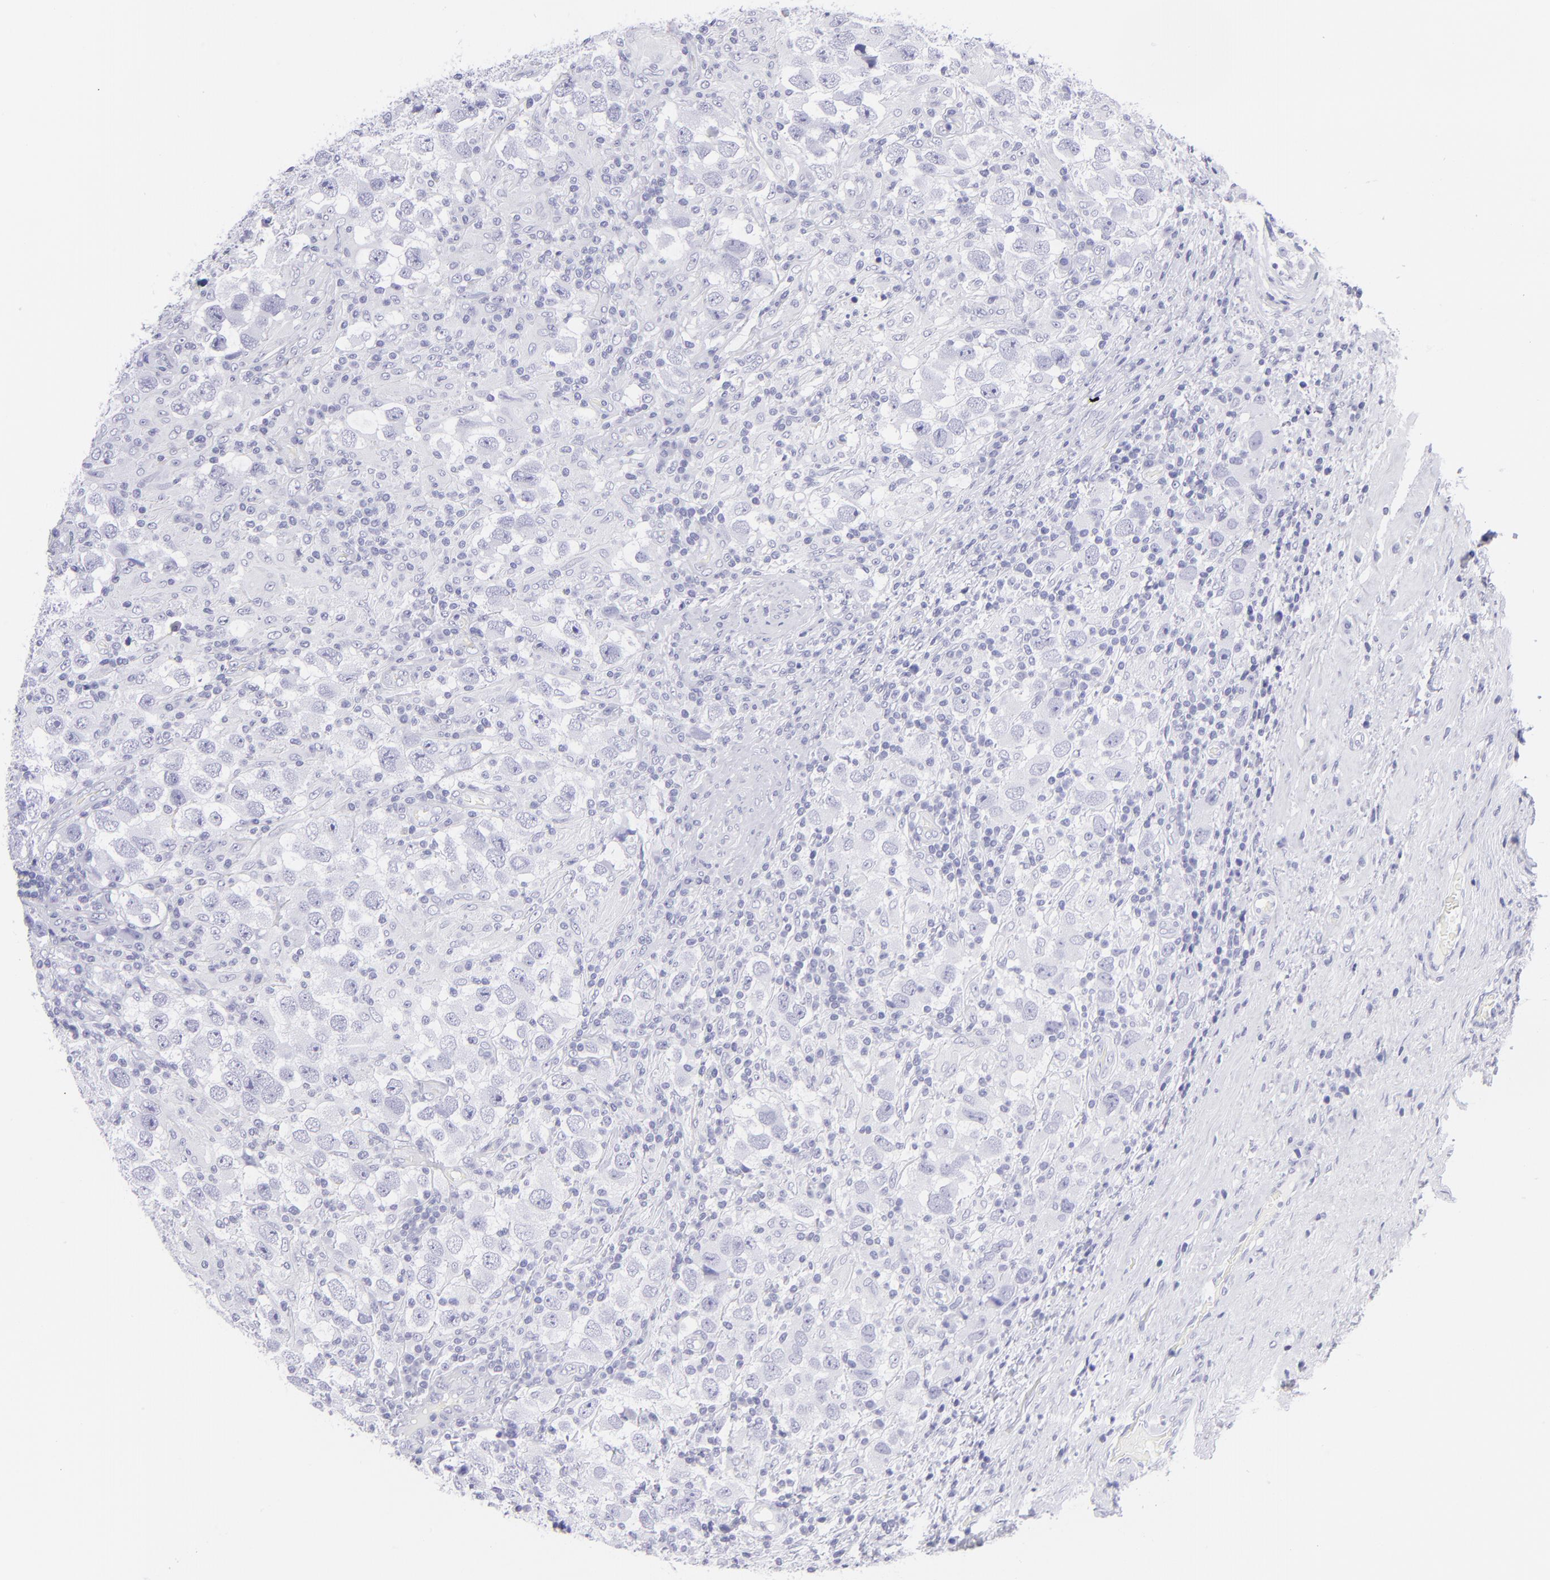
{"staining": {"intensity": "negative", "quantity": "none", "location": "none"}, "tissue": "testis cancer", "cell_type": "Tumor cells", "image_type": "cancer", "snomed": [{"axis": "morphology", "description": "Carcinoma, Embryonal, NOS"}, {"axis": "topography", "description": "Testis"}], "caption": "The histopathology image displays no significant positivity in tumor cells of testis embryonal carcinoma.", "gene": "CNP", "patient": {"sex": "male", "age": 21}}